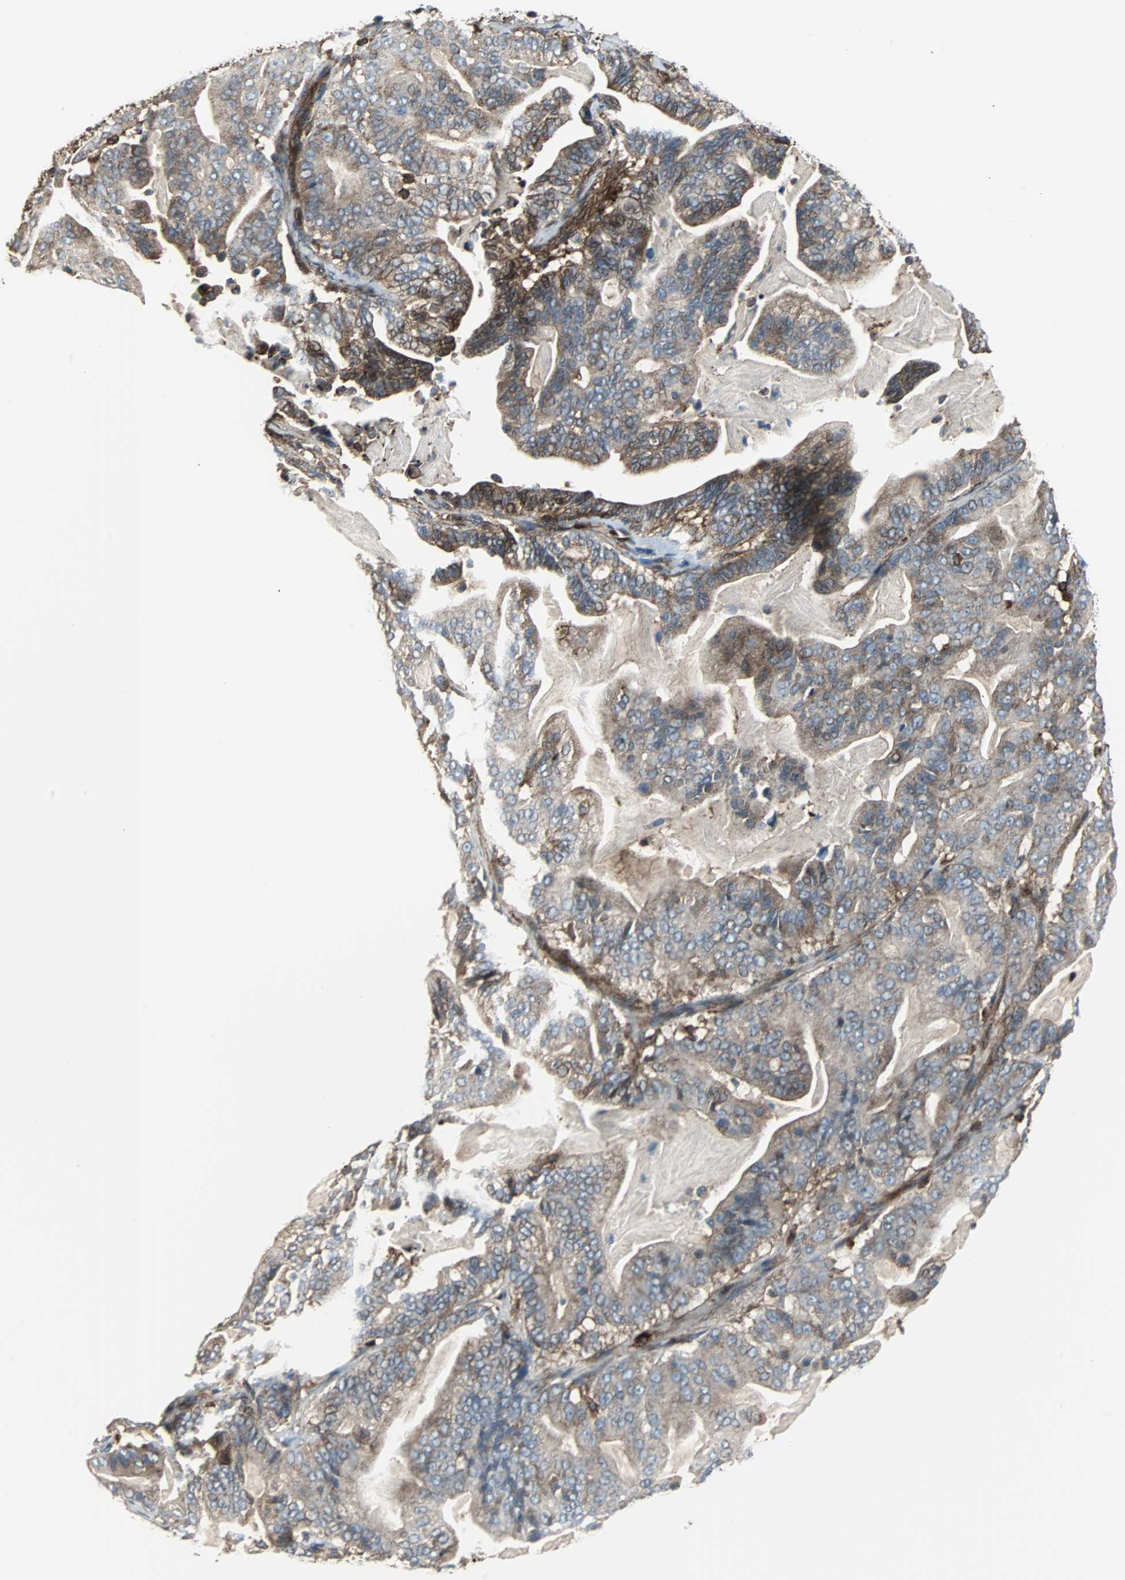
{"staining": {"intensity": "moderate", "quantity": ">75%", "location": "cytoplasmic/membranous"}, "tissue": "pancreatic cancer", "cell_type": "Tumor cells", "image_type": "cancer", "snomed": [{"axis": "morphology", "description": "Adenocarcinoma, NOS"}, {"axis": "topography", "description": "Pancreas"}], "caption": "Pancreatic cancer (adenocarcinoma) stained with a protein marker shows moderate staining in tumor cells.", "gene": "RELA", "patient": {"sex": "male", "age": 63}}